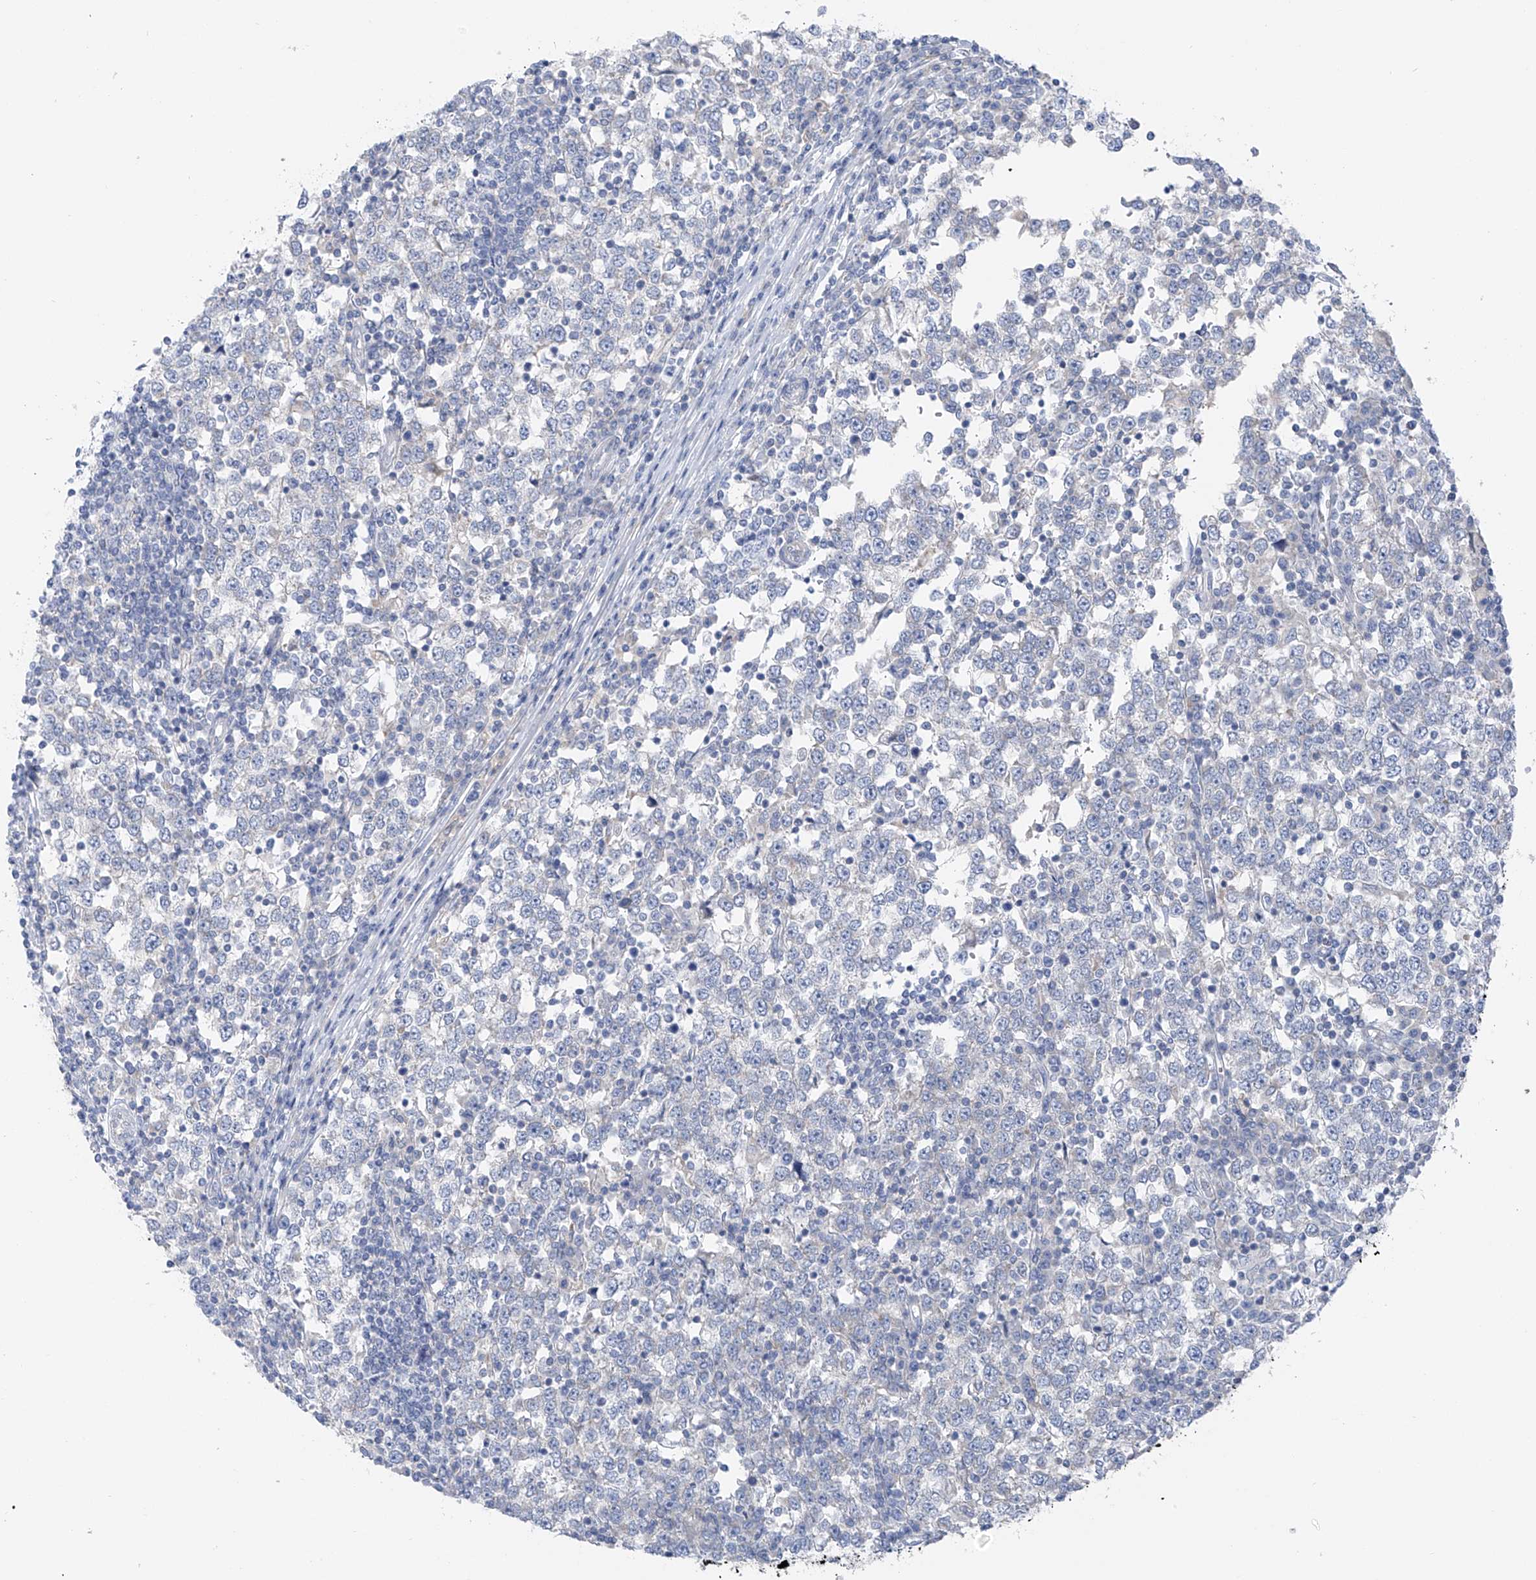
{"staining": {"intensity": "negative", "quantity": "none", "location": "none"}, "tissue": "testis cancer", "cell_type": "Tumor cells", "image_type": "cancer", "snomed": [{"axis": "morphology", "description": "Seminoma, NOS"}, {"axis": "topography", "description": "Testis"}], "caption": "This is an immunohistochemistry (IHC) image of testis seminoma. There is no positivity in tumor cells.", "gene": "POMGNT2", "patient": {"sex": "male", "age": 65}}